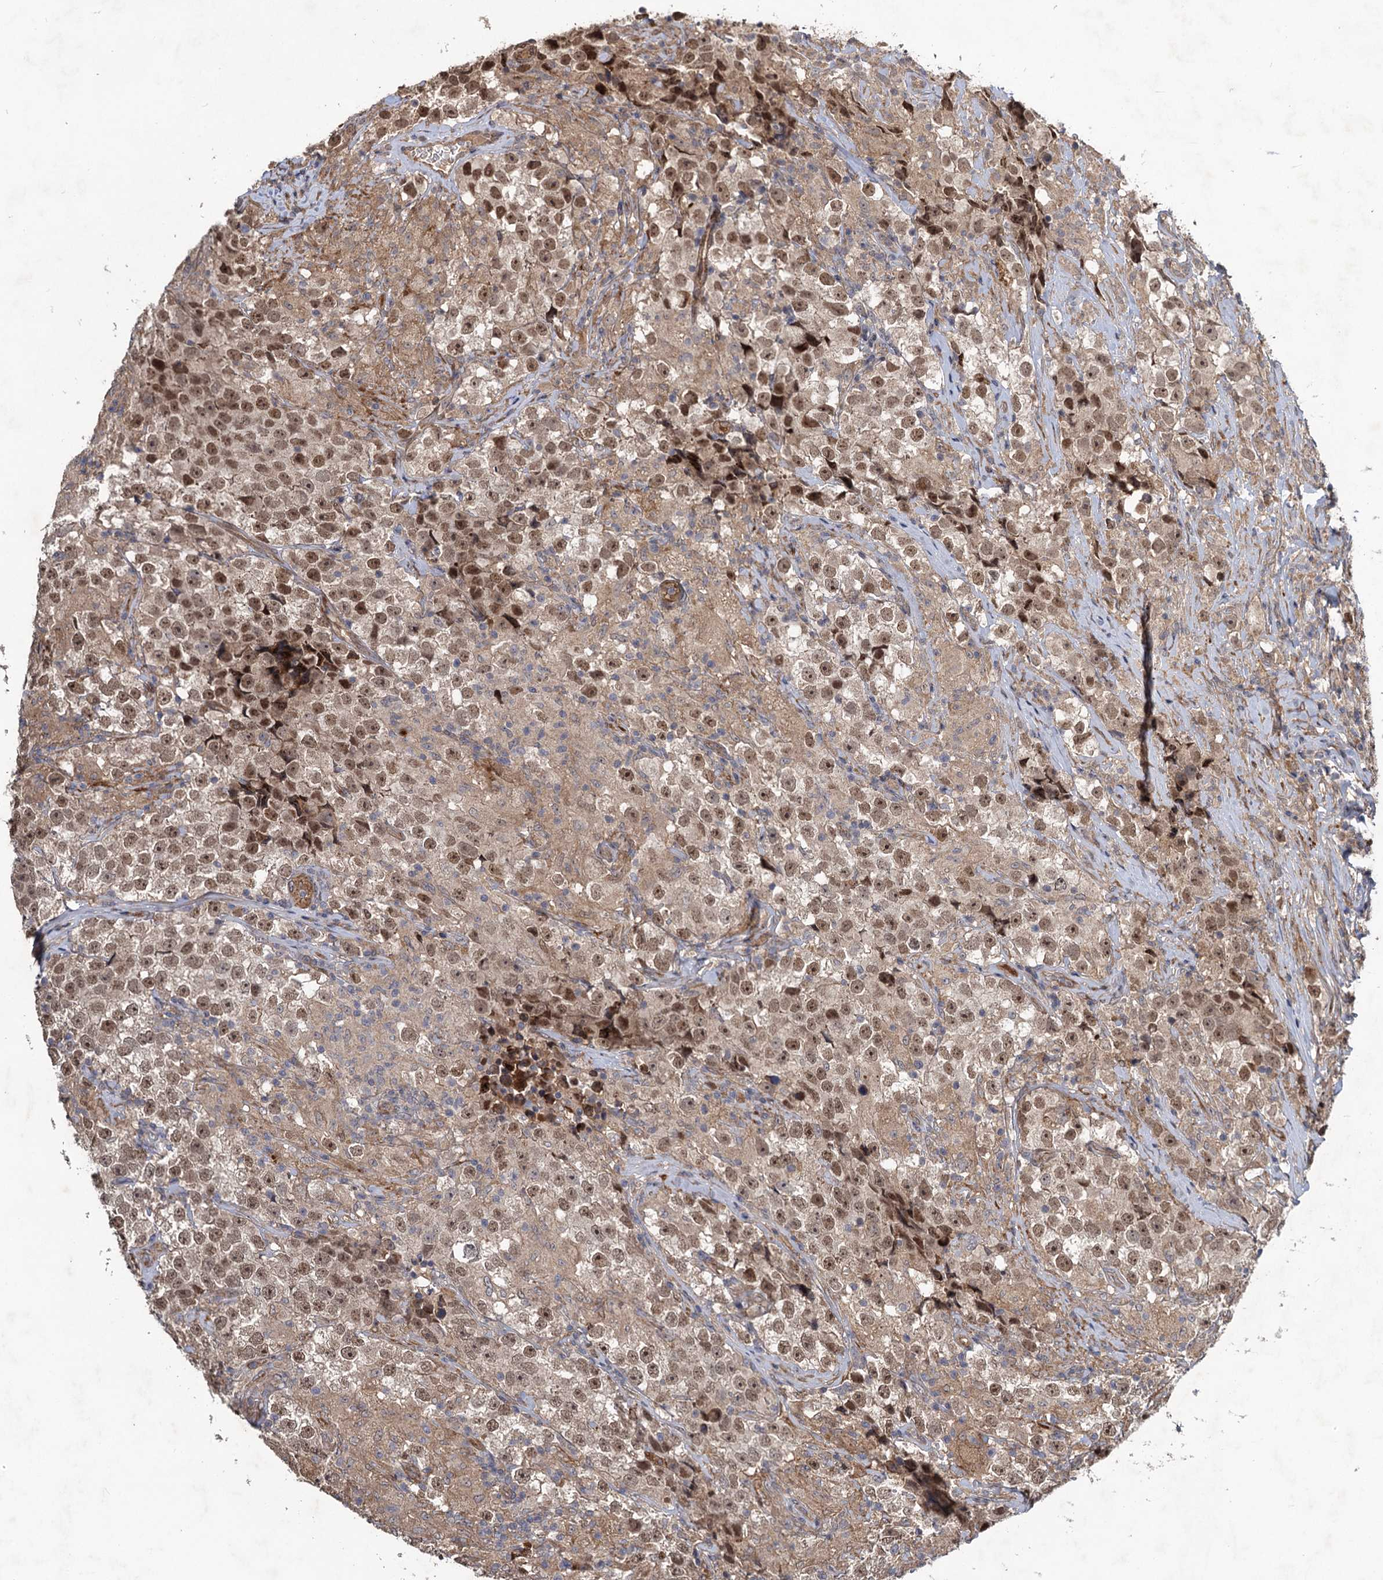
{"staining": {"intensity": "moderate", "quantity": ">75%", "location": "nuclear"}, "tissue": "testis cancer", "cell_type": "Tumor cells", "image_type": "cancer", "snomed": [{"axis": "morphology", "description": "Seminoma, NOS"}, {"axis": "topography", "description": "Testis"}], "caption": "IHC staining of testis cancer (seminoma), which displays medium levels of moderate nuclear positivity in about >75% of tumor cells indicating moderate nuclear protein staining. The staining was performed using DAB (brown) for protein detection and nuclei were counterstained in hematoxylin (blue).", "gene": "NUDT22", "patient": {"sex": "male", "age": 46}}